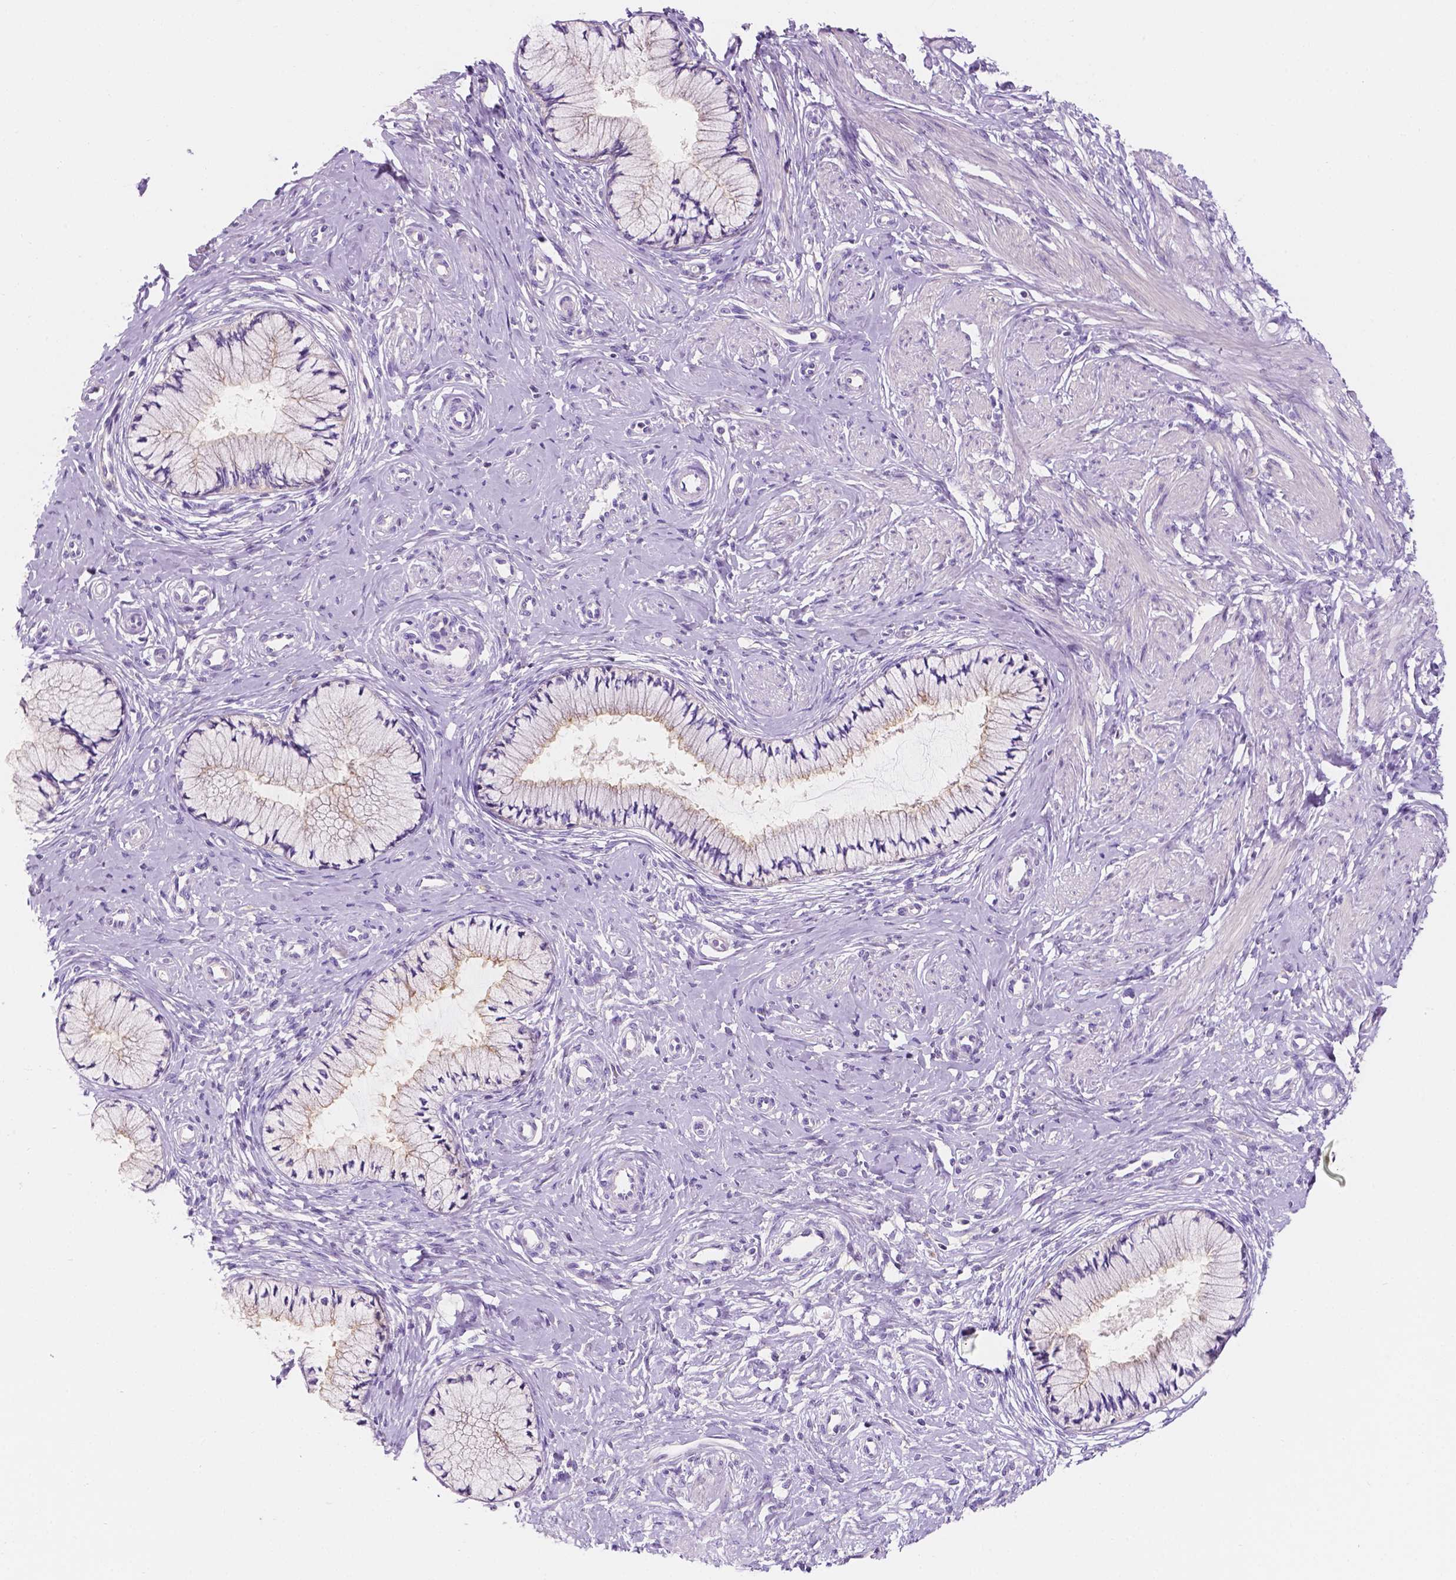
{"staining": {"intensity": "negative", "quantity": "none", "location": "none"}, "tissue": "cervix", "cell_type": "Glandular cells", "image_type": "normal", "snomed": [{"axis": "morphology", "description": "Normal tissue, NOS"}, {"axis": "topography", "description": "Cervix"}], "caption": "A histopathology image of cervix stained for a protein exhibits no brown staining in glandular cells.", "gene": "SIRT2", "patient": {"sex": "female", "age": 37}}